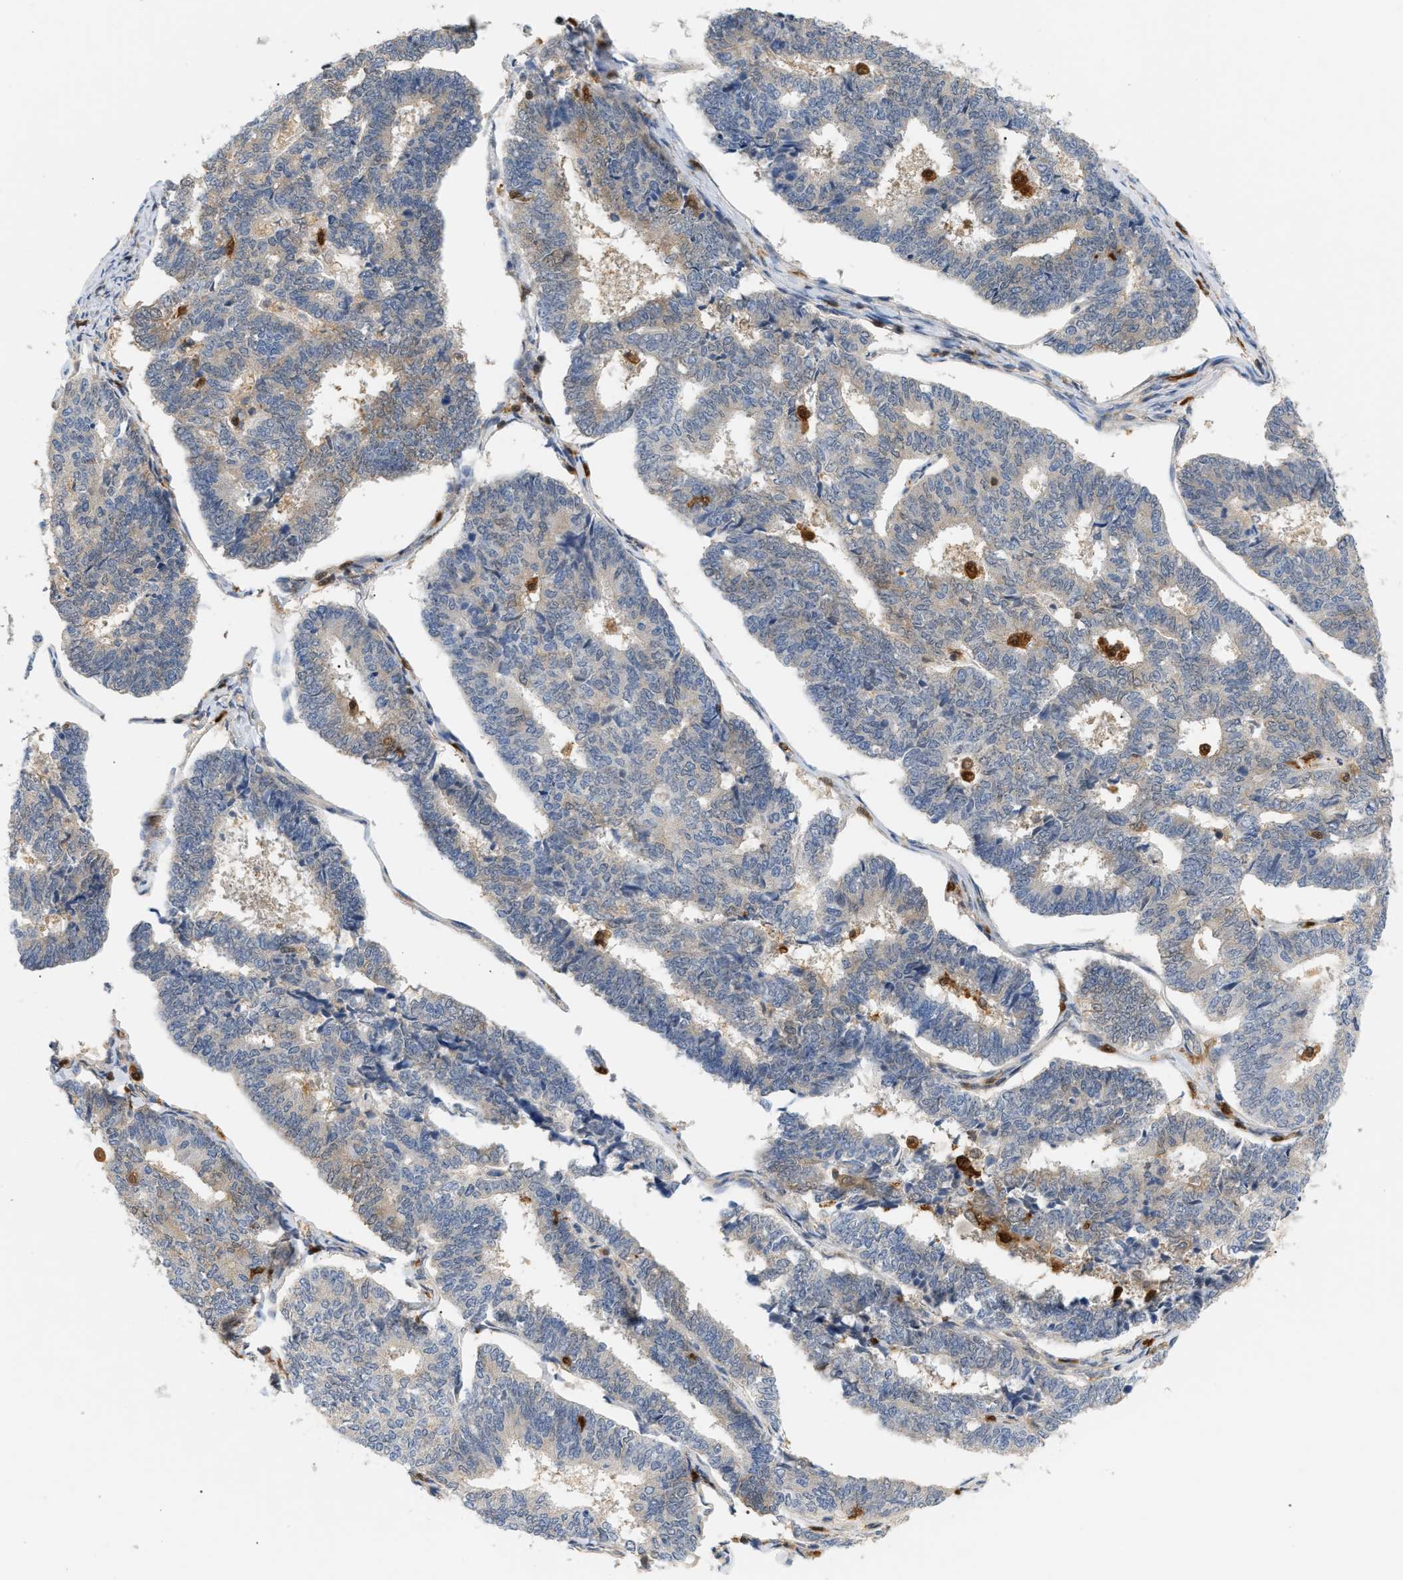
{"staining": {"intensity": "weak", "quantity": "<25%", "location": "cytoplasmic/membranous"}, "tissue": "endometrial cancer", "cell_type": "Tumor cells", "image_type": "cancer", "snomed": [{"axis": "morphology", "description": "Adenocarcinoma, NOS"}, {"axis": "topography", "description": "Endometrium"}], "caption": "High power microscopy photomicrograph of an immunohistochemistry (IHC) micrograph of endometrial adenocarcinoma, revealing no significant expression in tumor cells.", "gene": "PYCARD", "patient": {"sex": "female", "age": 70}}